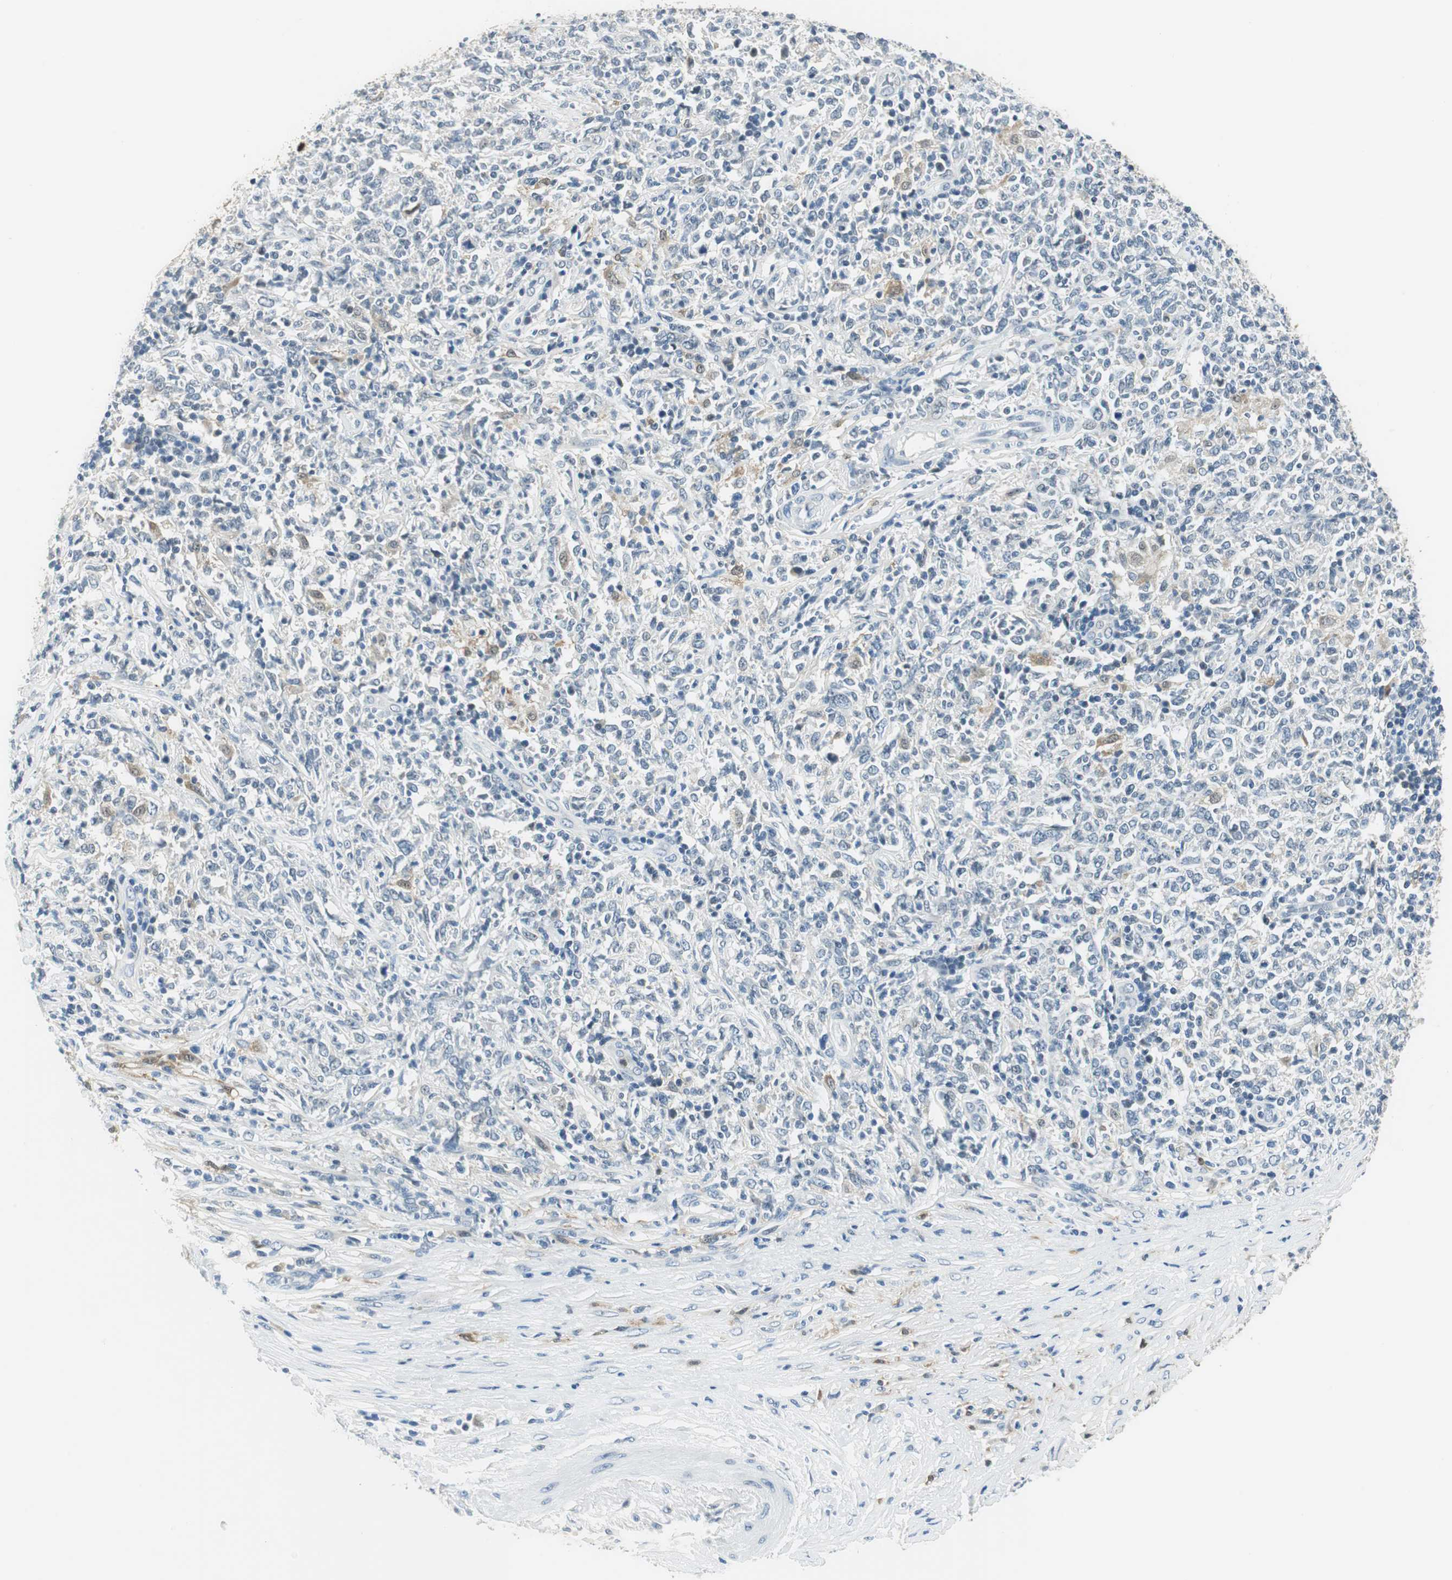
{"staining": {"intensity": "negative", "quantity": "none", "location": "none"}, "tissue": "lymphoma", "cell_type": "Tumor cells", "image_type": "cancer", "snomed": [{"axis": "morphology", "description": "Malignant lymphoma, non-Hodgkin's type, High grade"}, {"axis": "topography", "description": "Lymph node"}], "caption": "Tumor cells are negative for brown protein staining in high-grade malignant lymphoma, non-Hodgkin's type.", "gene": "ME1", "patient": {"sex": "female", "age": 84}}